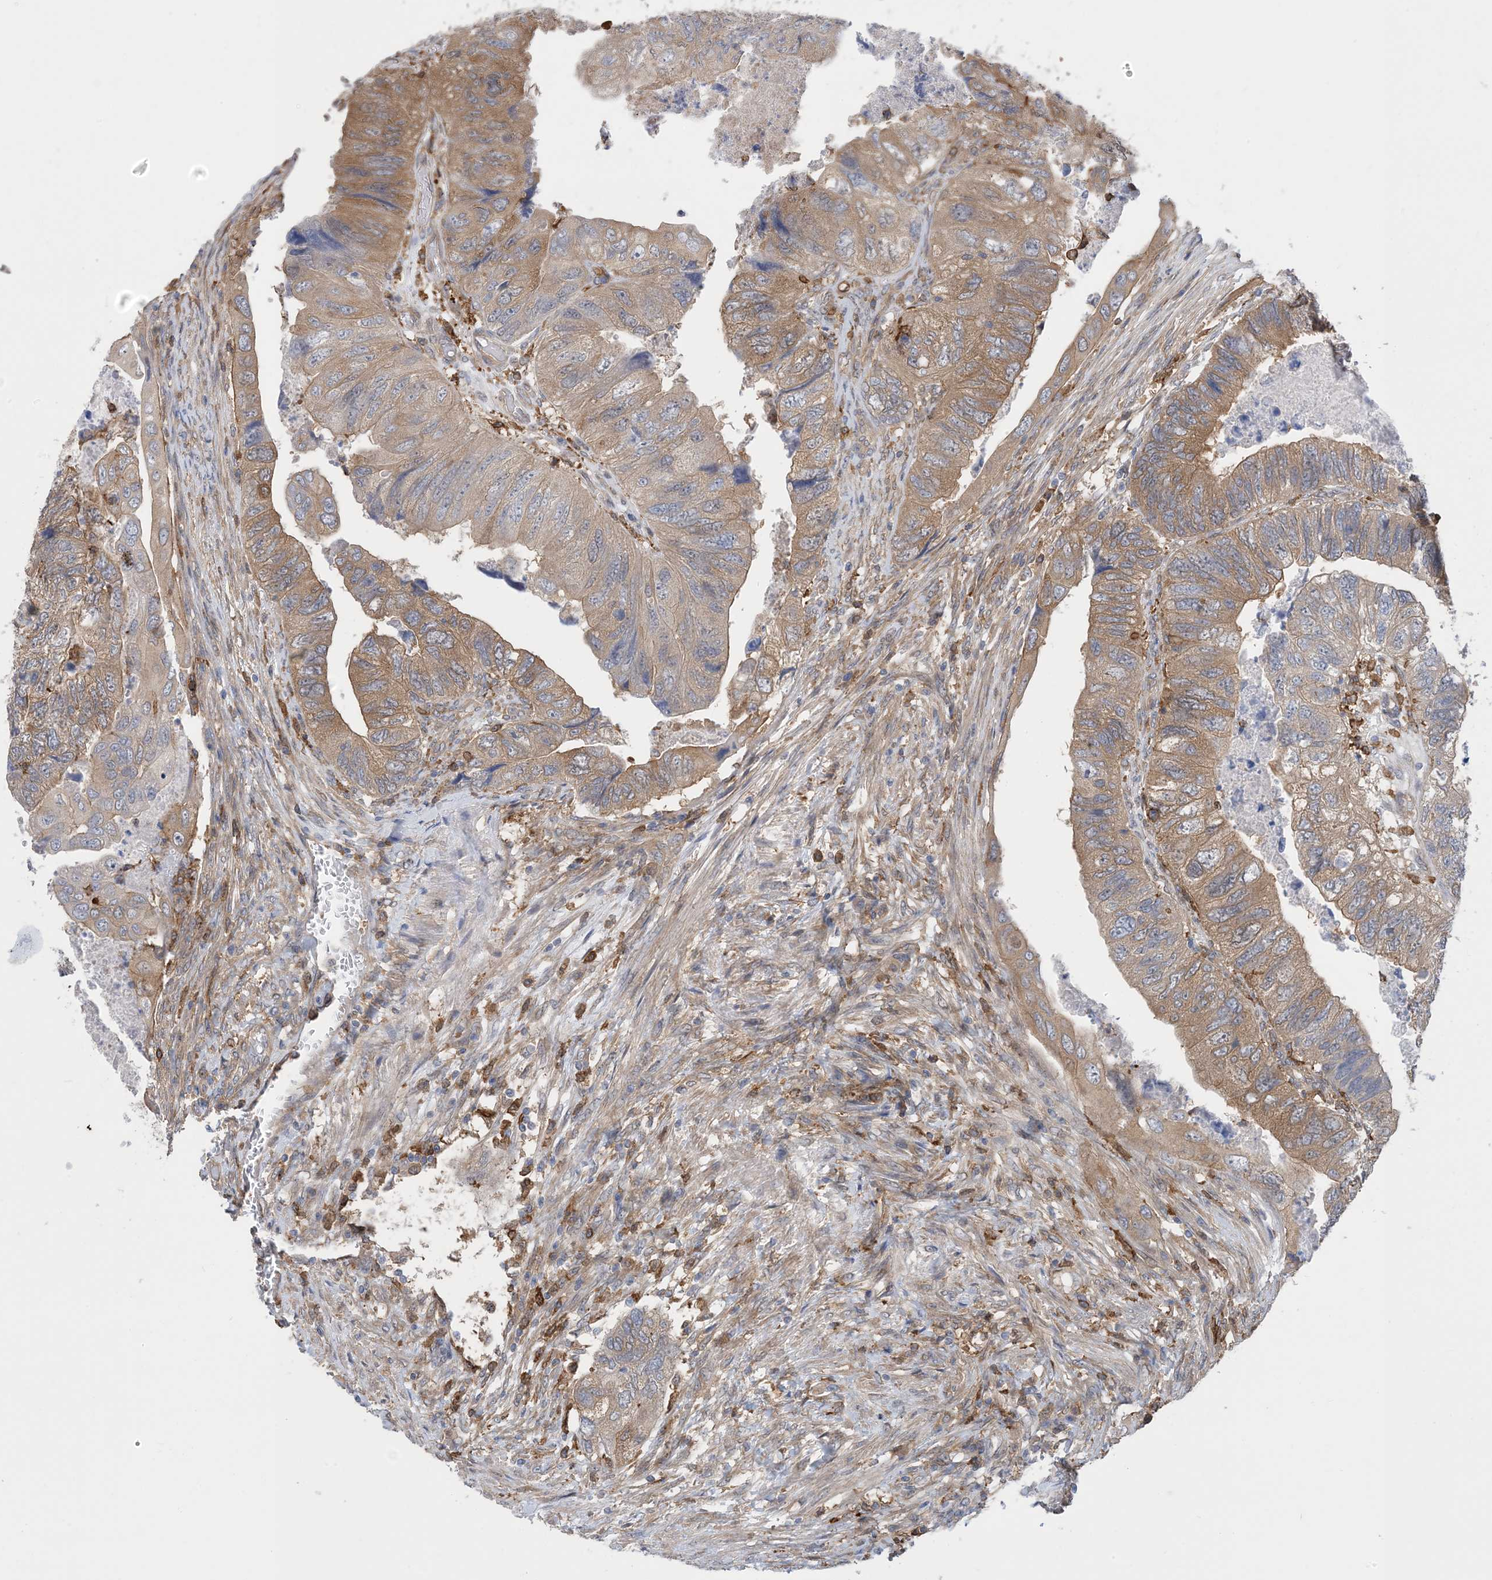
{"staining": {"intensity": "moderate", "quantity": ">75%", "location": "cytoplasmic/membranous"}, "tissue": "colorectal cancer", "cell_type": "Tumor cells", "image_type": "cancer", "snomed": [{"axis": "morphology", "description": "Adenocarcinoma, NOS"}, {"axis": "topography", "description": "Rectum"}], "caption": "Protein staining by IHC demonstrates moderate cytoplasmic/membranous expression in about >75% of tumor cells in colorectal adenocarcinoma.", "gene": "HS1BP3", "patient": {"sex": "male", "age": 63}}